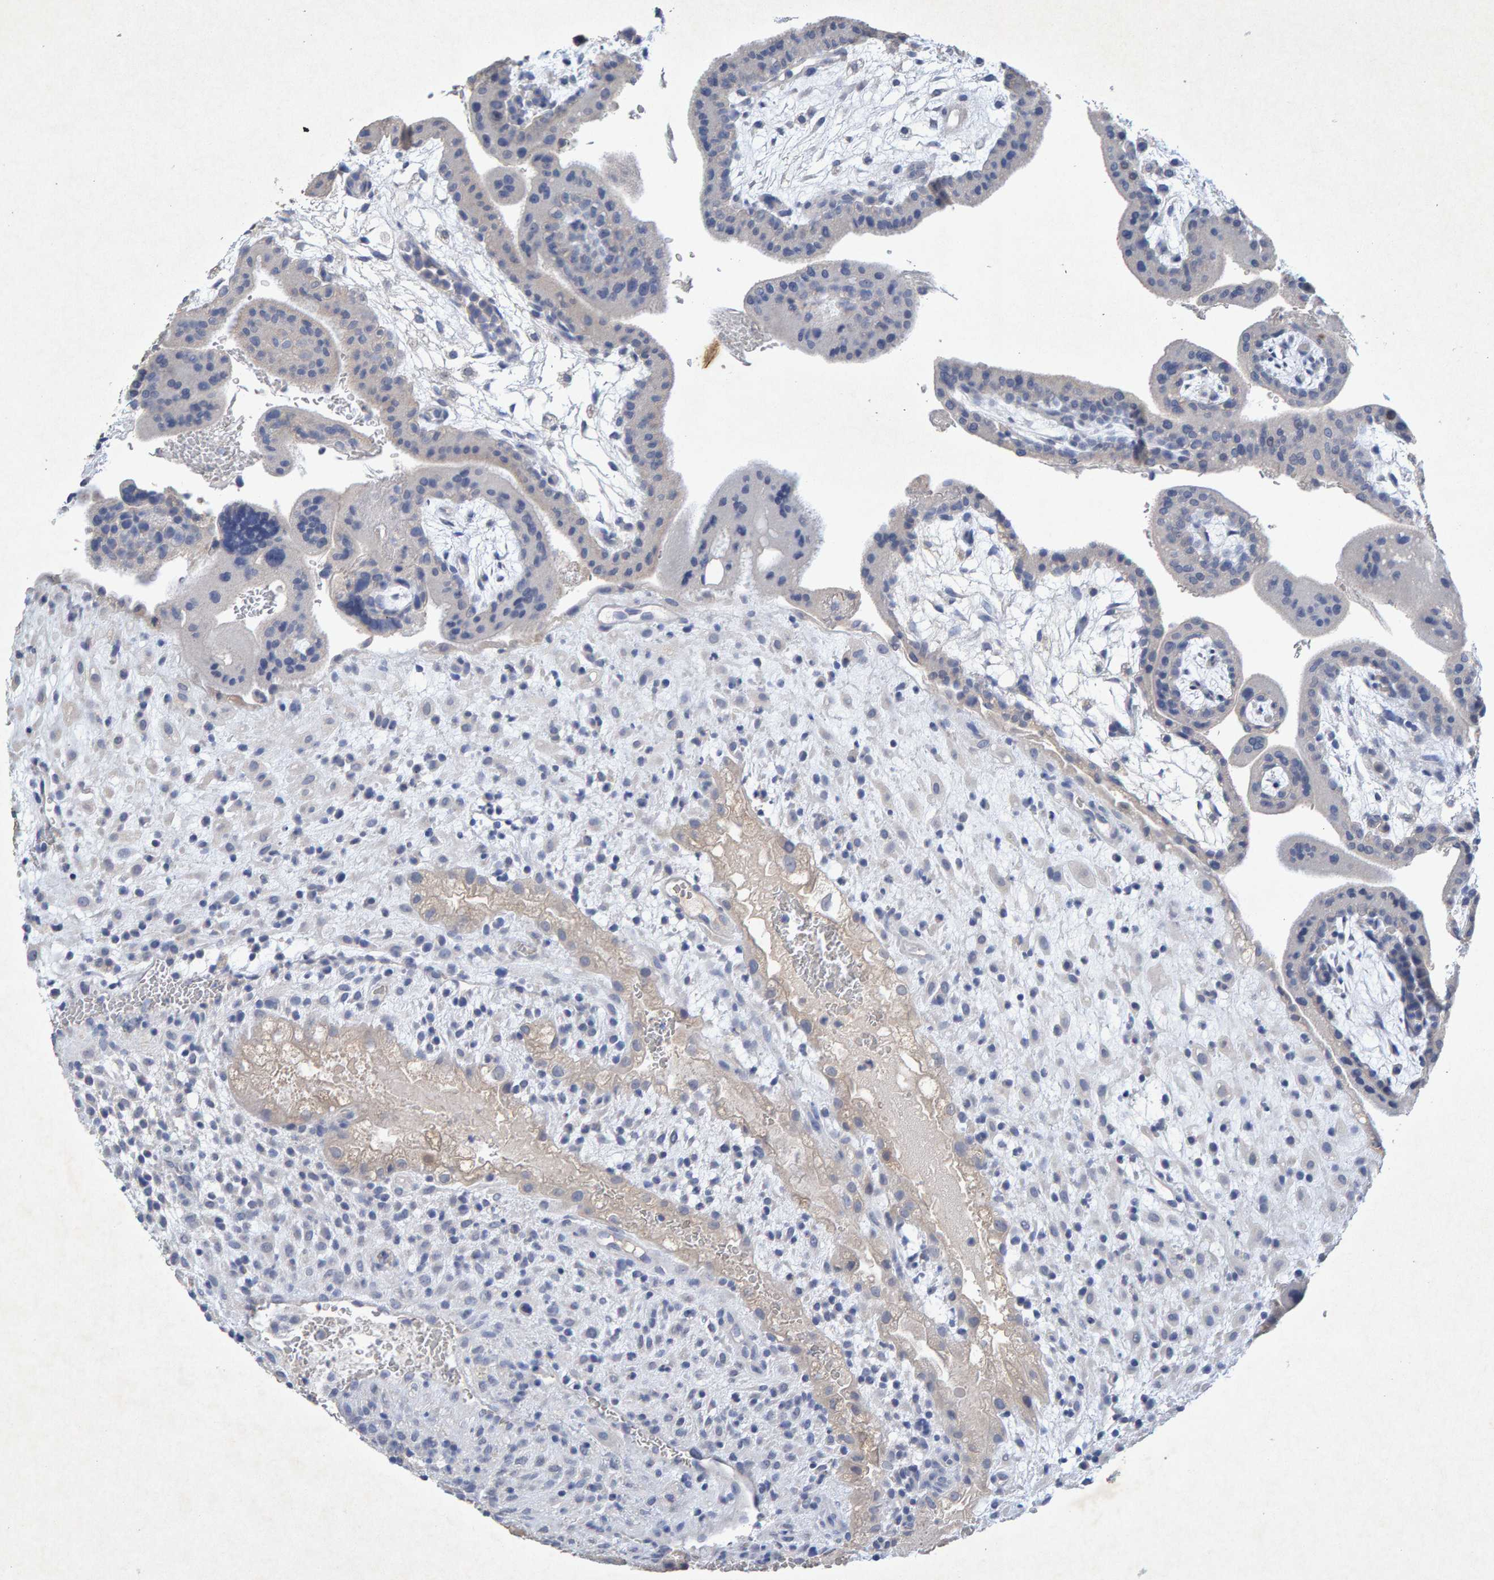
{"staining": {"intensity": "negative", "quantity": "none", "location": "none"}, "tissue": "placenta", "cell_type": "Decidual cells", "image_type": "normal", "snomed": [{"axis": "morphology", "description": "Normal tissue, NOS"}, {"axis": "topography", "description": "Placenta"}], "caption": "Immunohistochemistry (IHC) image of unremarkable placenta: placenta stained with DAB (3,3'-diaminobenzidine) shows no significant protein positivity in decidual cells. (DAB (3,3'-diaminobenzidine) IHC visualized using brightfield microscopy, high magnification).", "gene": "CTH", "patient": {"sex": "female", "age": 35}}